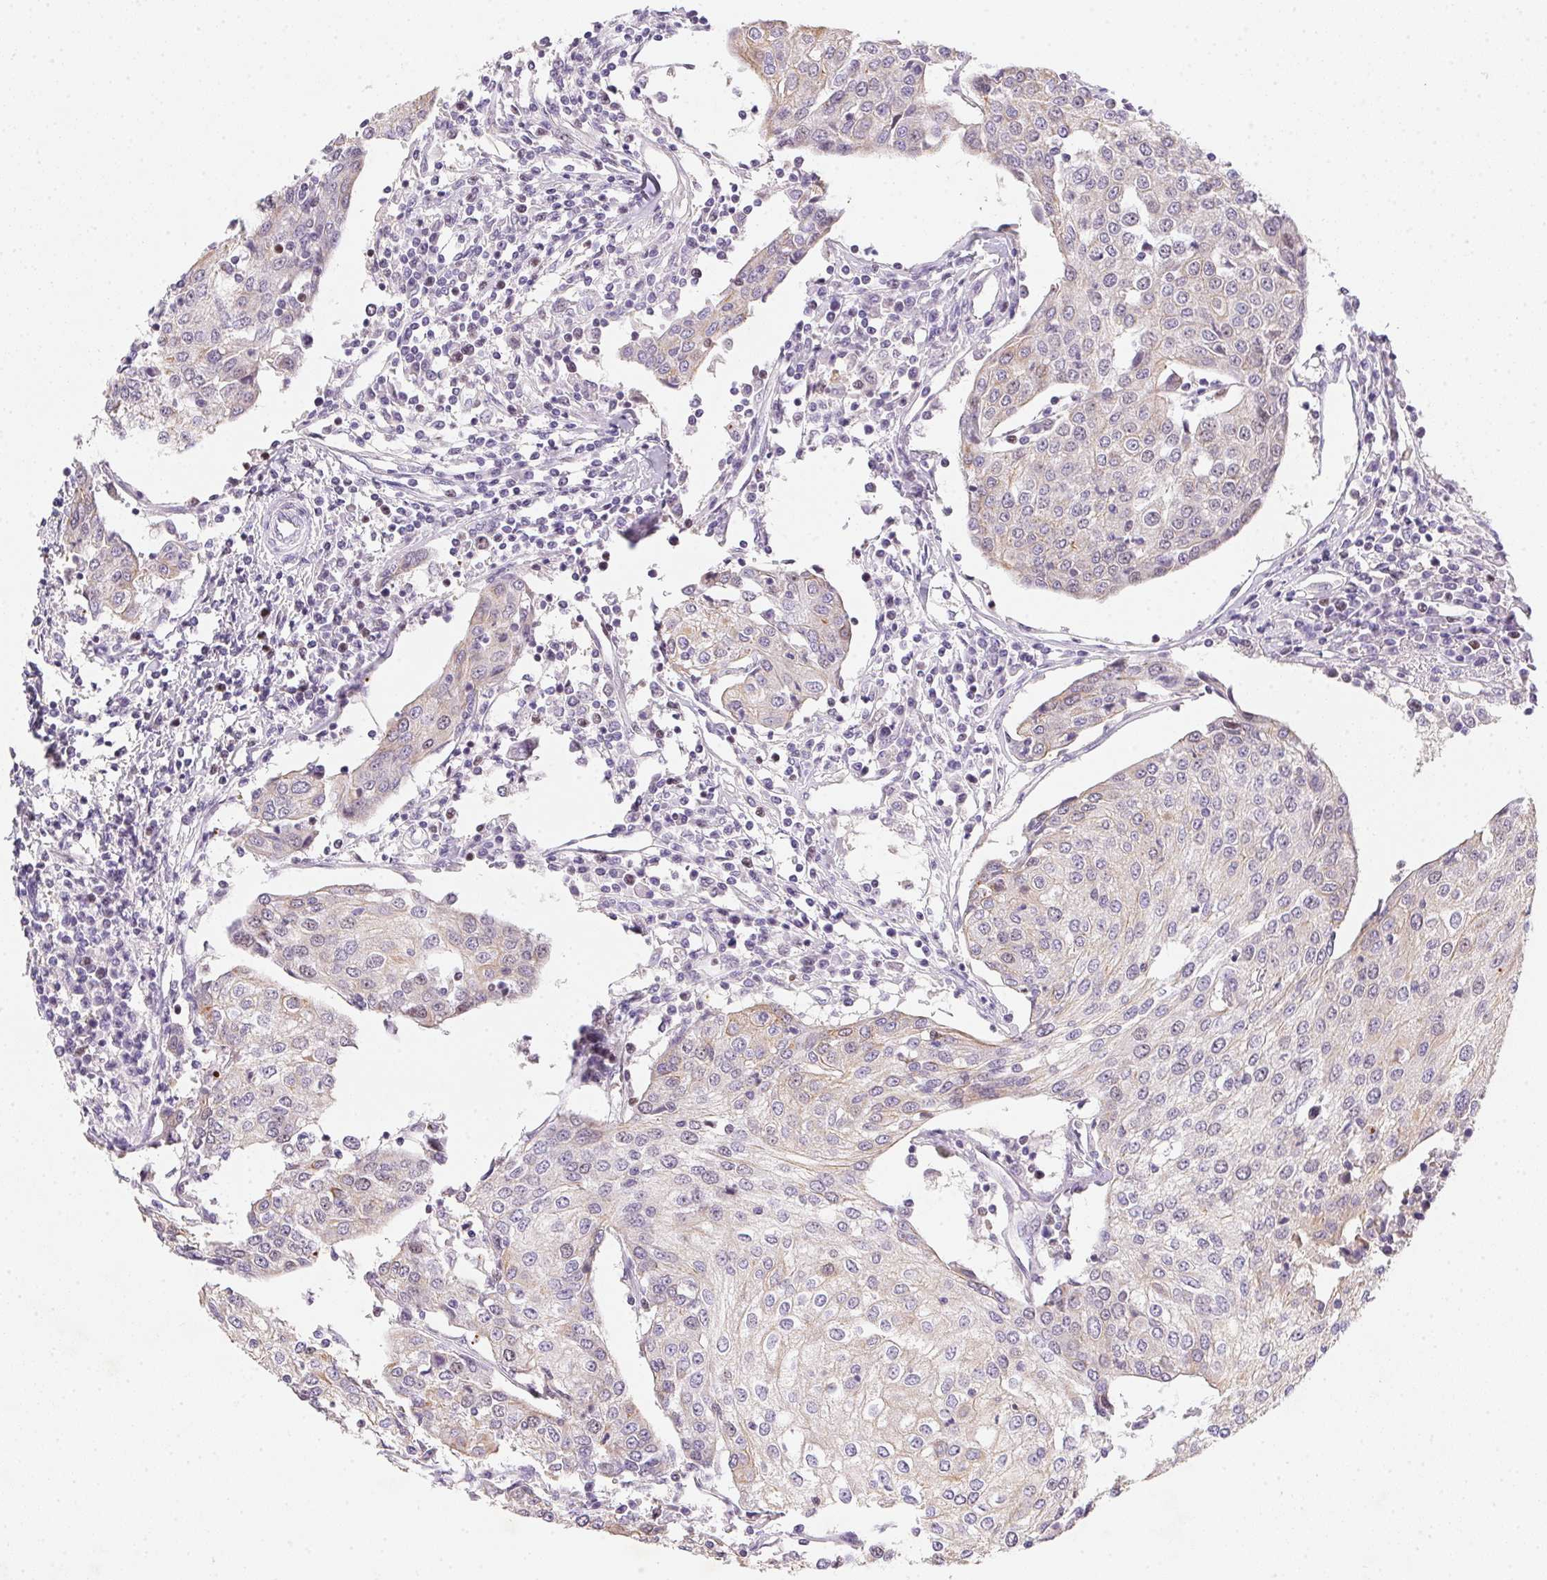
{"staining": {"intensity": "negative", "quantity": "none", "location": "none"}, "tissue": "urothelial cancer", "cell_type": "Tumor cells", "image_type": "cancer", "snomed": [{"axis": "morphology", "description": "Urothelial carcinoma, High grade"}, {"axis": "topography", "description": "Urinary bladder"}], "caption": "The photomicrograph shows no staining of tumor cells in high-grade urothelial carcinoma.", "gene": "HELLS", "patient": {"sex": "female", "age": 85}}